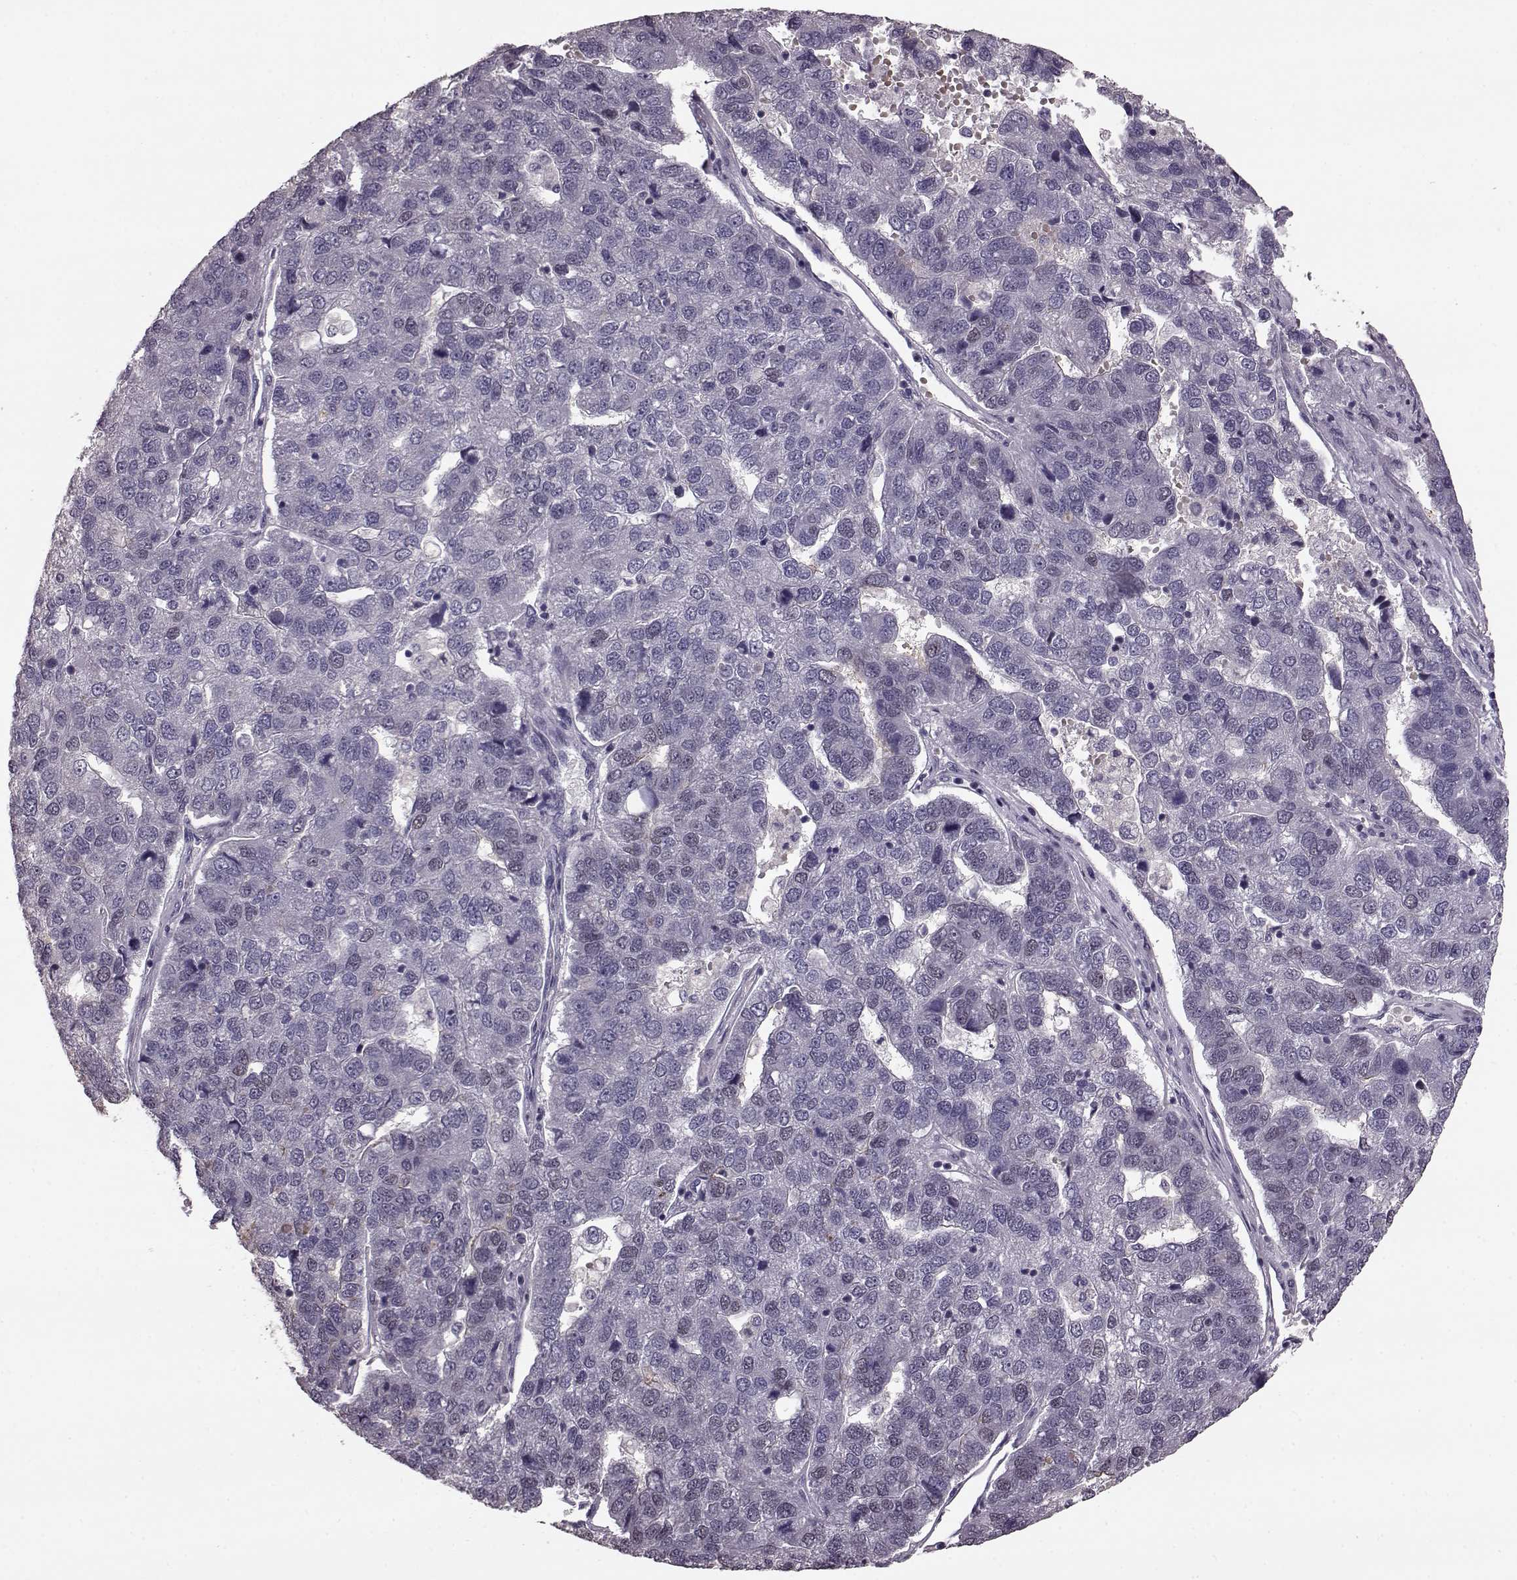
{"staining": {"intensity": "negative", "quantity": "none", "location": "none"}, "tissue": "pancreatic cancer", "cell_type": "Tumor cells", "image_type": "cancer", "snomed": [{"axis": "morphology", "description": "Adenocarcinoma, NOS"}, {"axis": "topography", "description": "Pancreas"}], "caption": "A high-resolution photomicrograph shows immunohistochemistry staining of pancreatic adenocarcinoma, which shows no significant staining in tumor cells. (DAB (3,3'-diaminobenzidine) immunohistochemistry, high magnification).", "gene": "SLC52A3", "patient": {"sex": "female", "age": 61}}